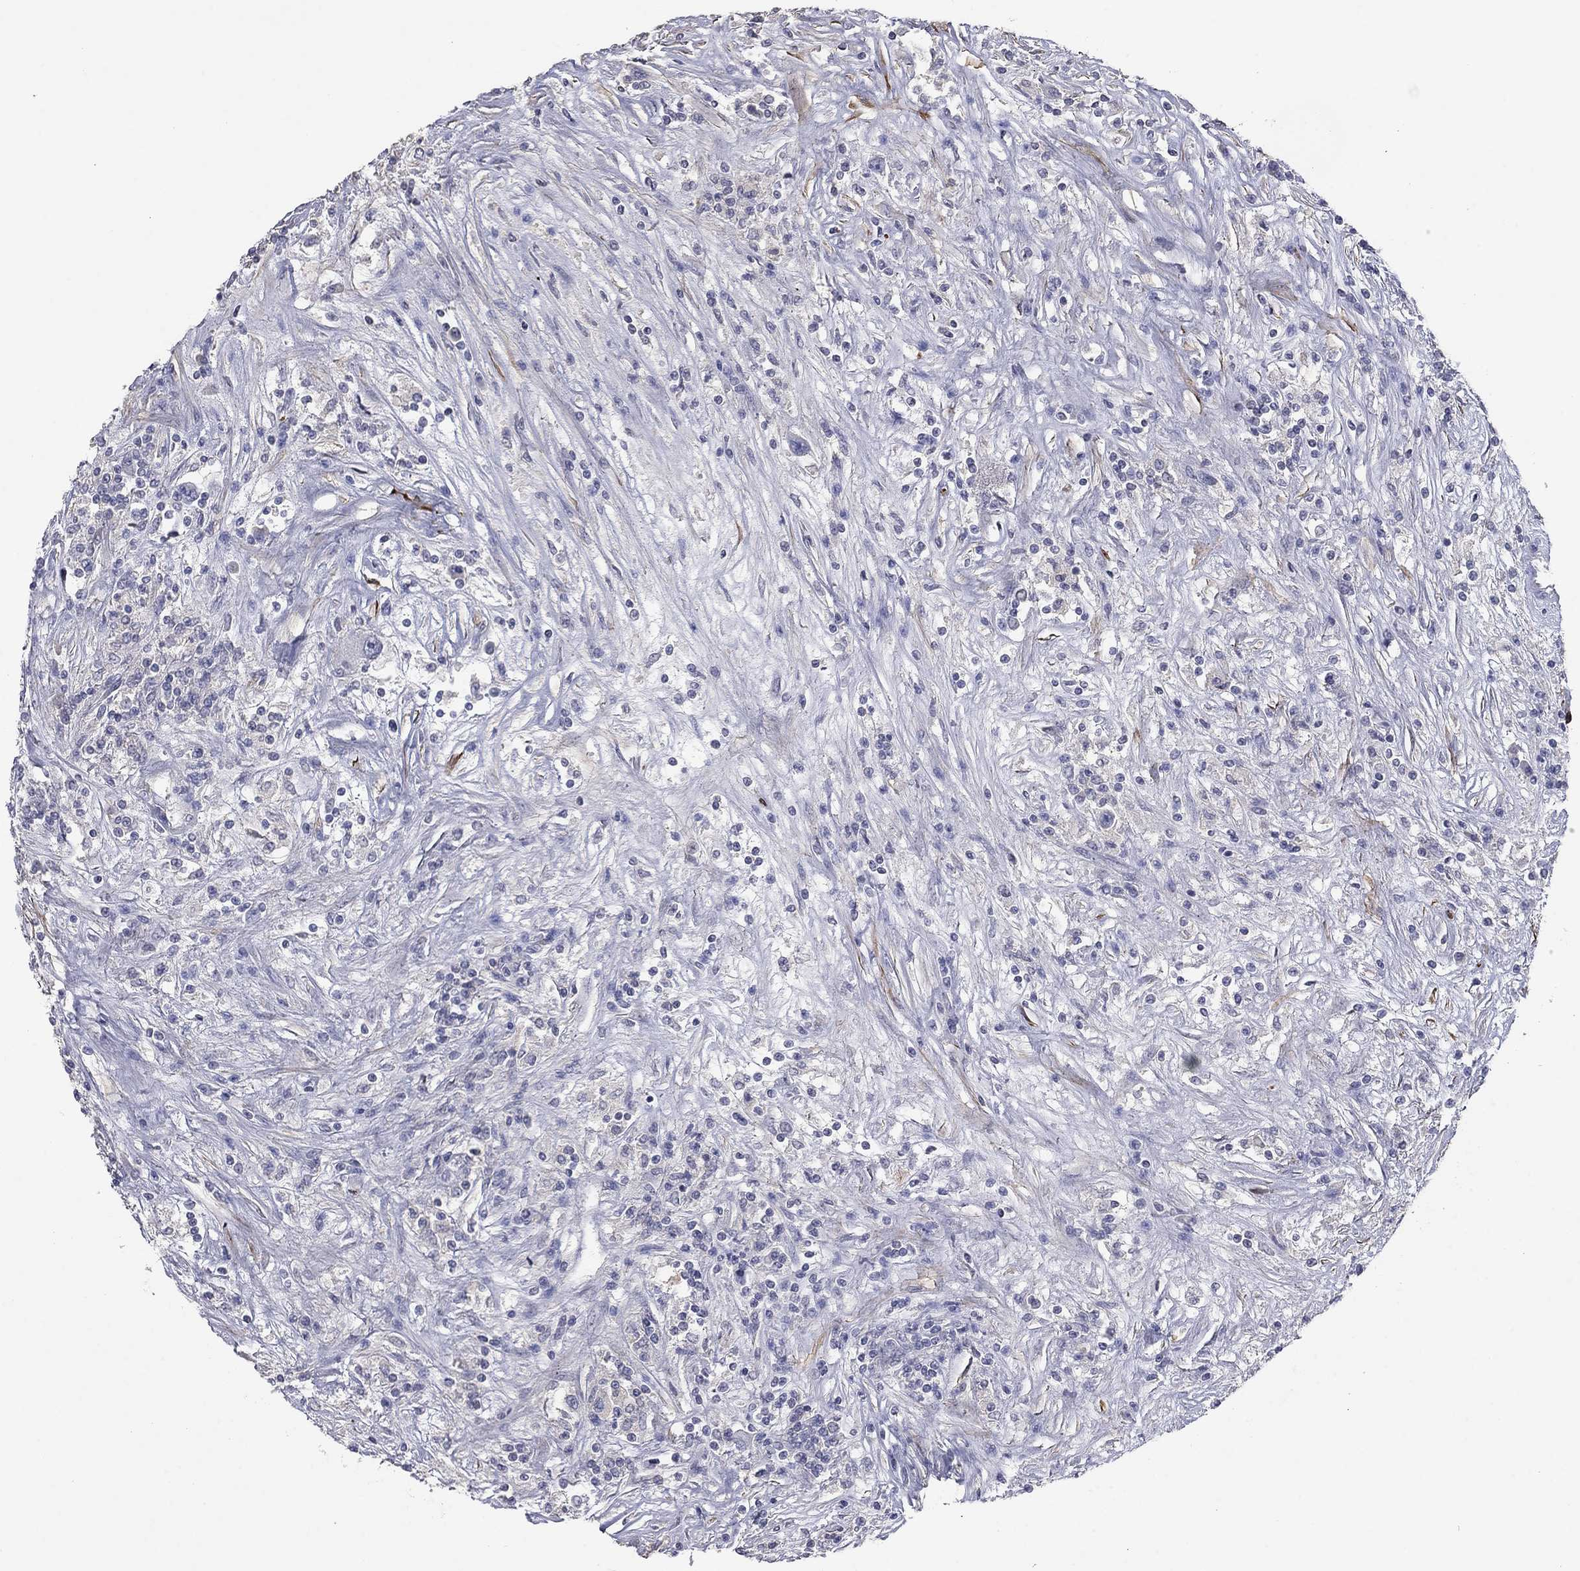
{"staining": {"intensity": "negative", "quantity": "none", "location": "none"}, "tissue": "renal cancer", "cell_type": "Tumor cells", "image_type": "cancer", "snomed": [{"axis": "morphology", "description": "Adenocarcinoma, NOS"}, {"axis": "topography", "description": "Kidney"}], "caption": "The image exhibits no staining of tumor cells in renal cancer.", "gene": "IP6K3", "patient": {"sex": "female", "age": 67}}